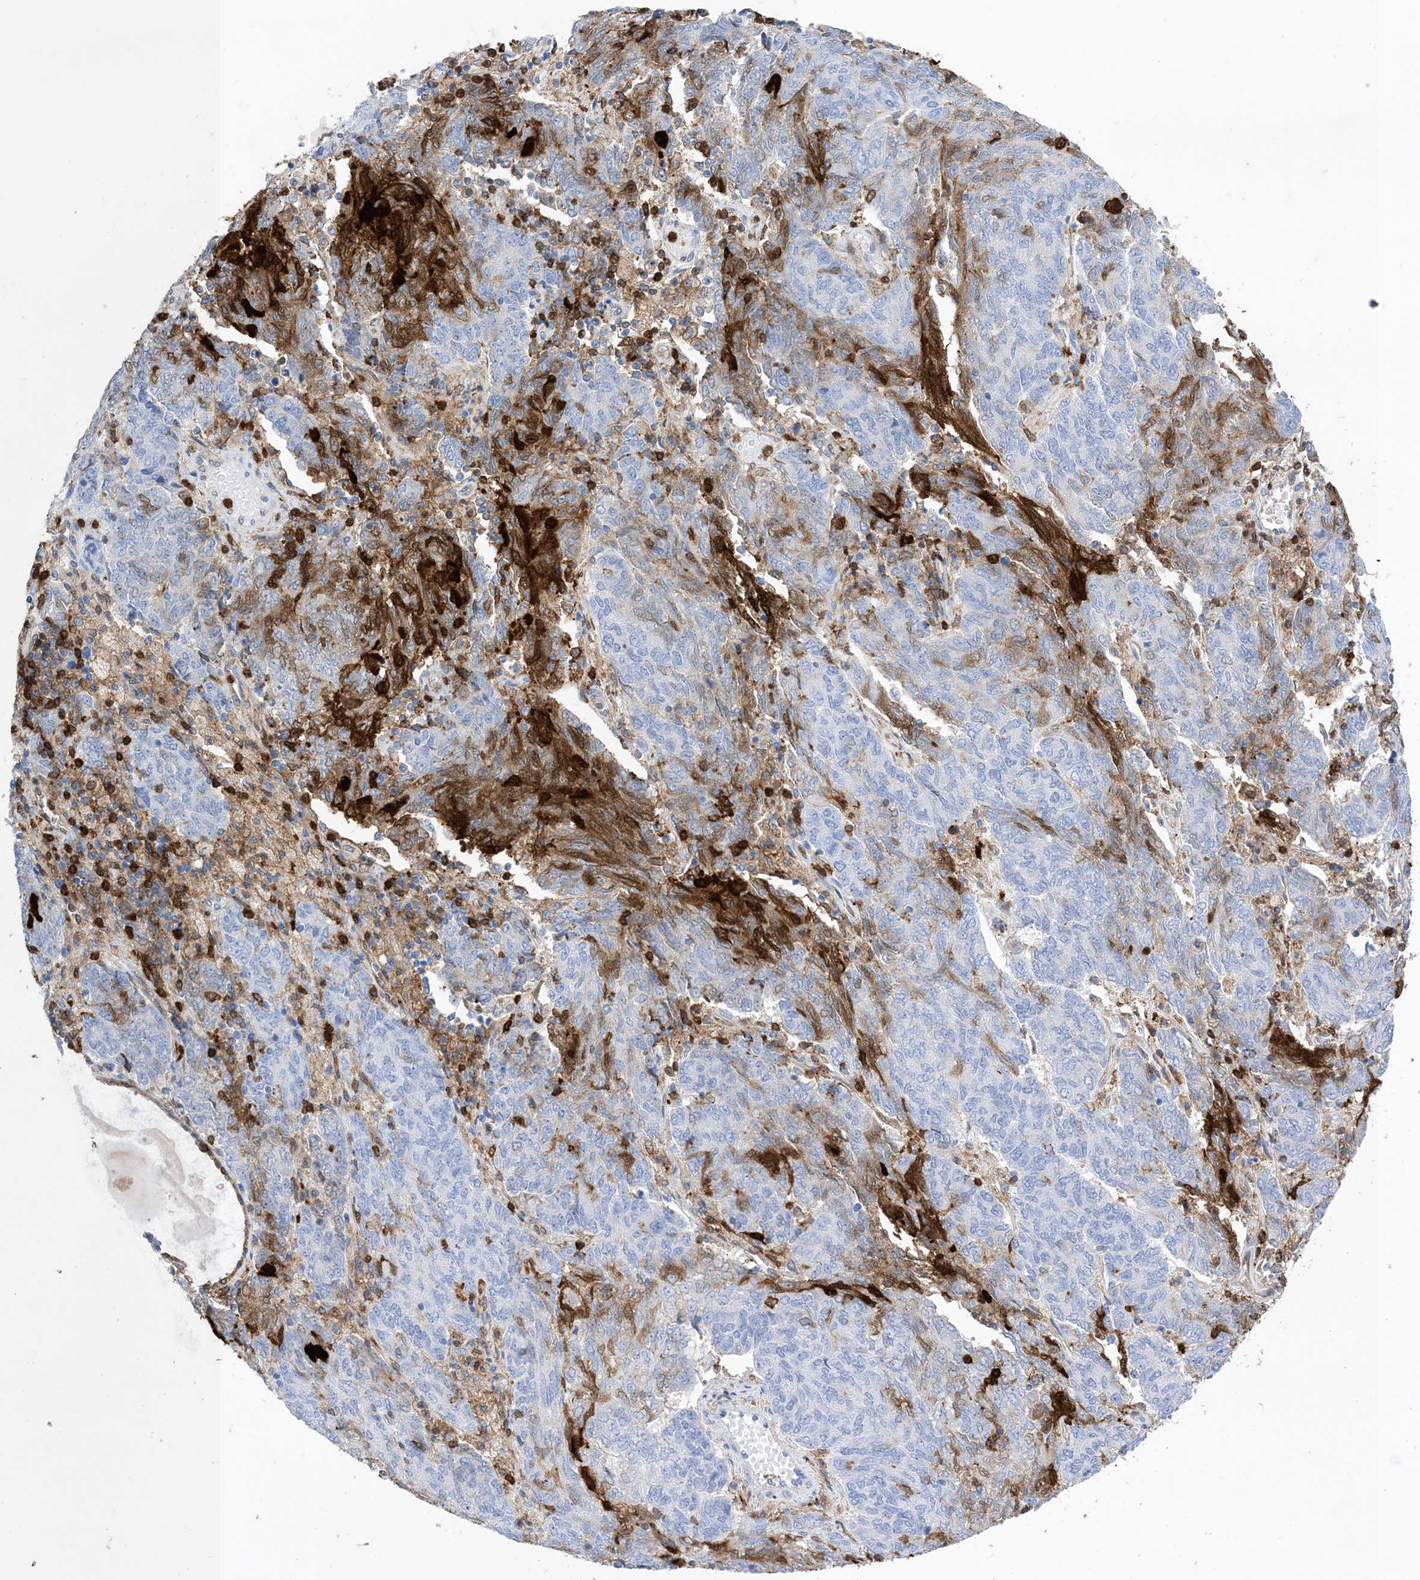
{"staining": {"intensity": "strong", "quantity": "<25%", "location": "cytoplasmic/membranous"}, "tissue": "endometrial cancer", "cell_type": "Tumor cells", "image_type": "cancer", "snomed": [{"axis": "morphology", "description": "Adenocarcinoma, NOS"}, {"axis": "topography", "description": "Endometrium"}], "caption": "Endometrial cancer (adenocarcinoma) stained for a protein (brown) reveals strong cytoplasmic/membranous positive expression in about <25% of tumor cells.", "gene": "ANXA1", "patient": {"sex": "female", "age": 80}}